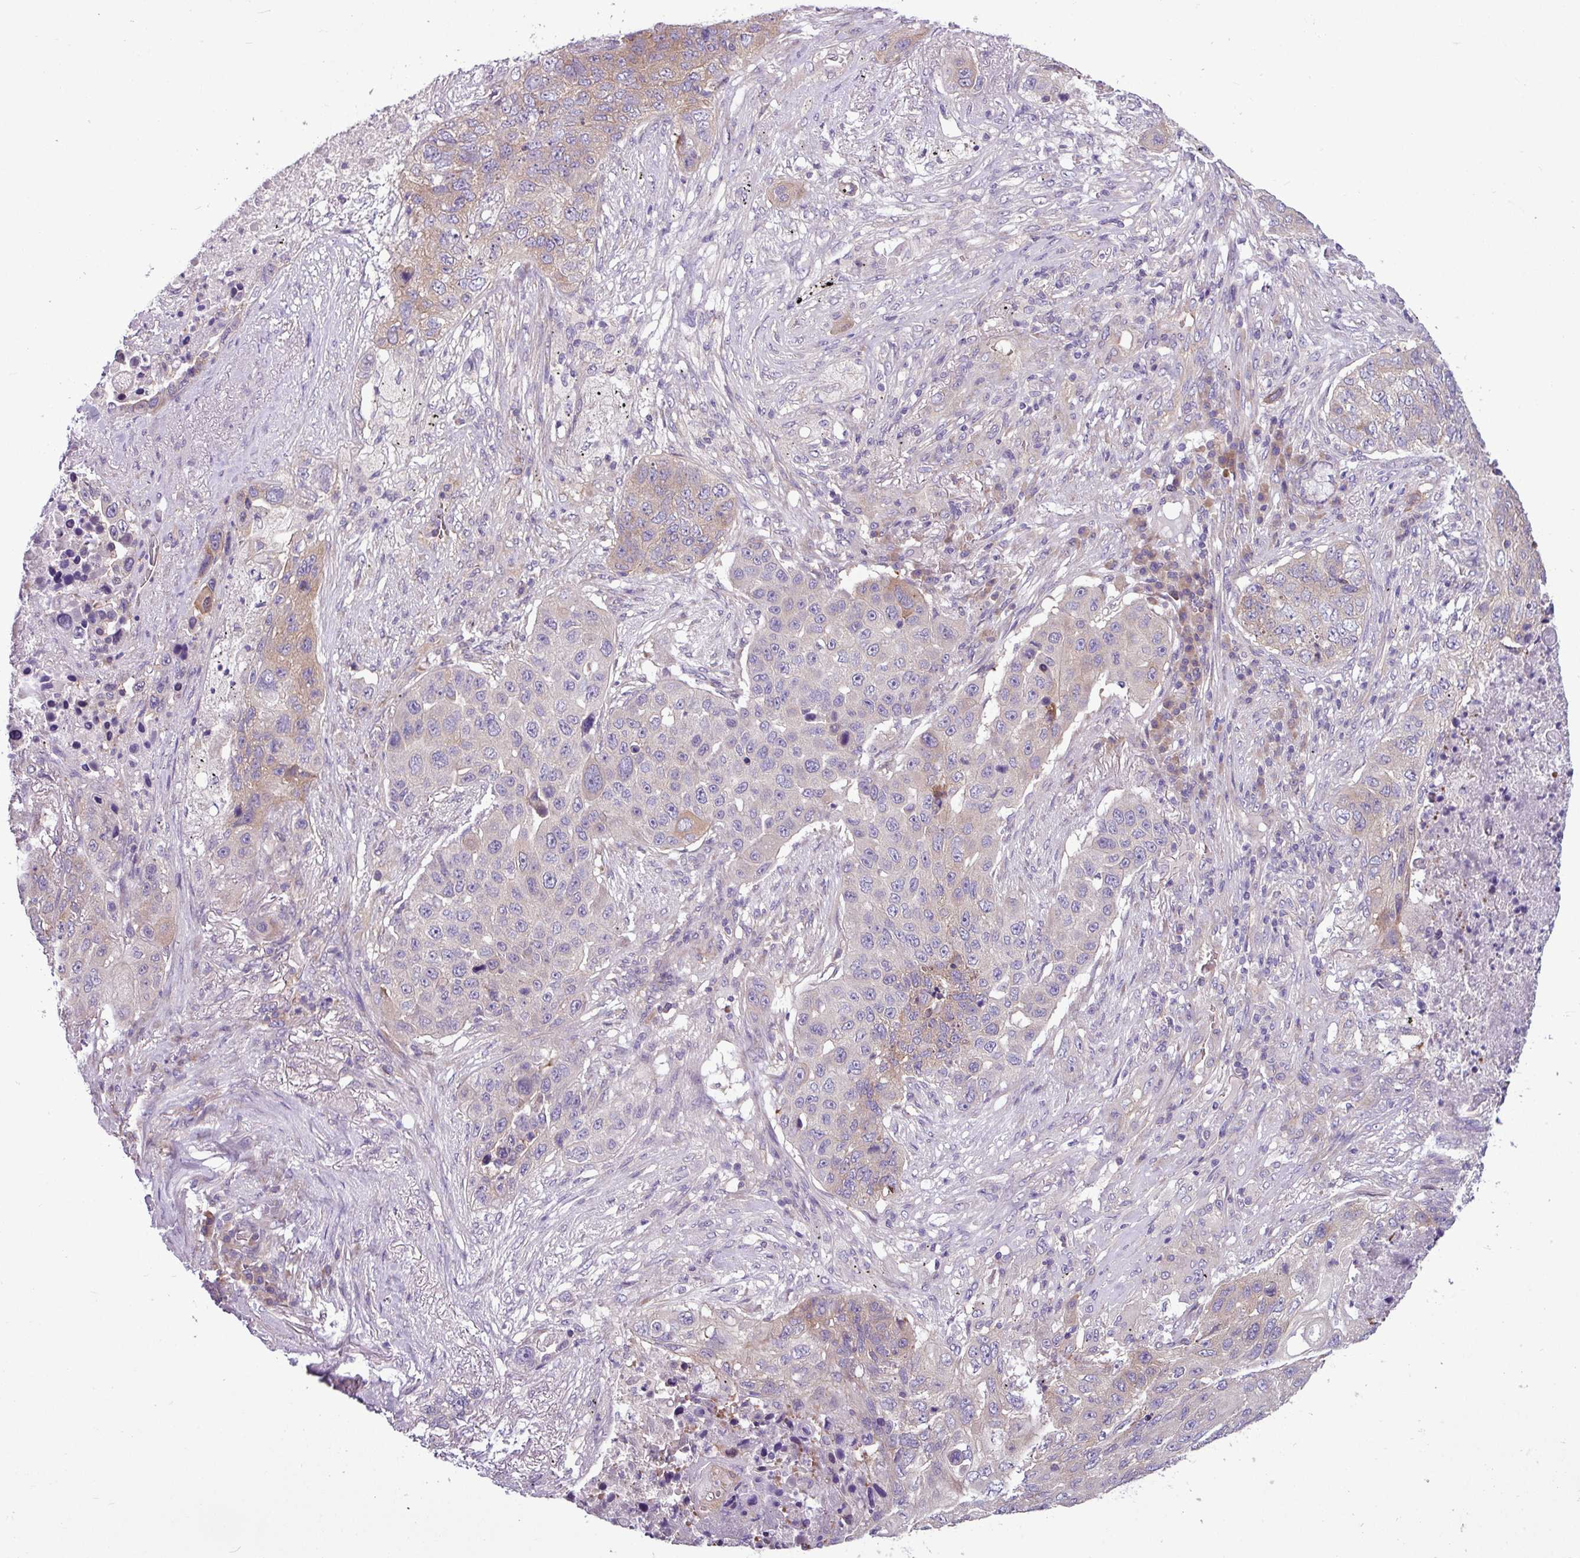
{"staining": {"intensity": "moderate", "quantity": "25%-75%", "location": "cytoplasmic/membranous"}, "tissue": "lung cancer", "cell_type": "Tumor cells", "image_type": "cancer", "snomed": [{"axis": "morphology", "description": "Squamous cell carcinoma, NOS"}, {"axis": "topography", "description": "Lung"}], "caption": "Protein expression analysis of lung squamous cell carcinoma shows moderate cytoplasmic/membranous positivity in approximately 25%-75% of tumor cells. Nuclei are stained in blue.", "gene": "MROH2A", "patient": {"sex": "female", "age": 63}}